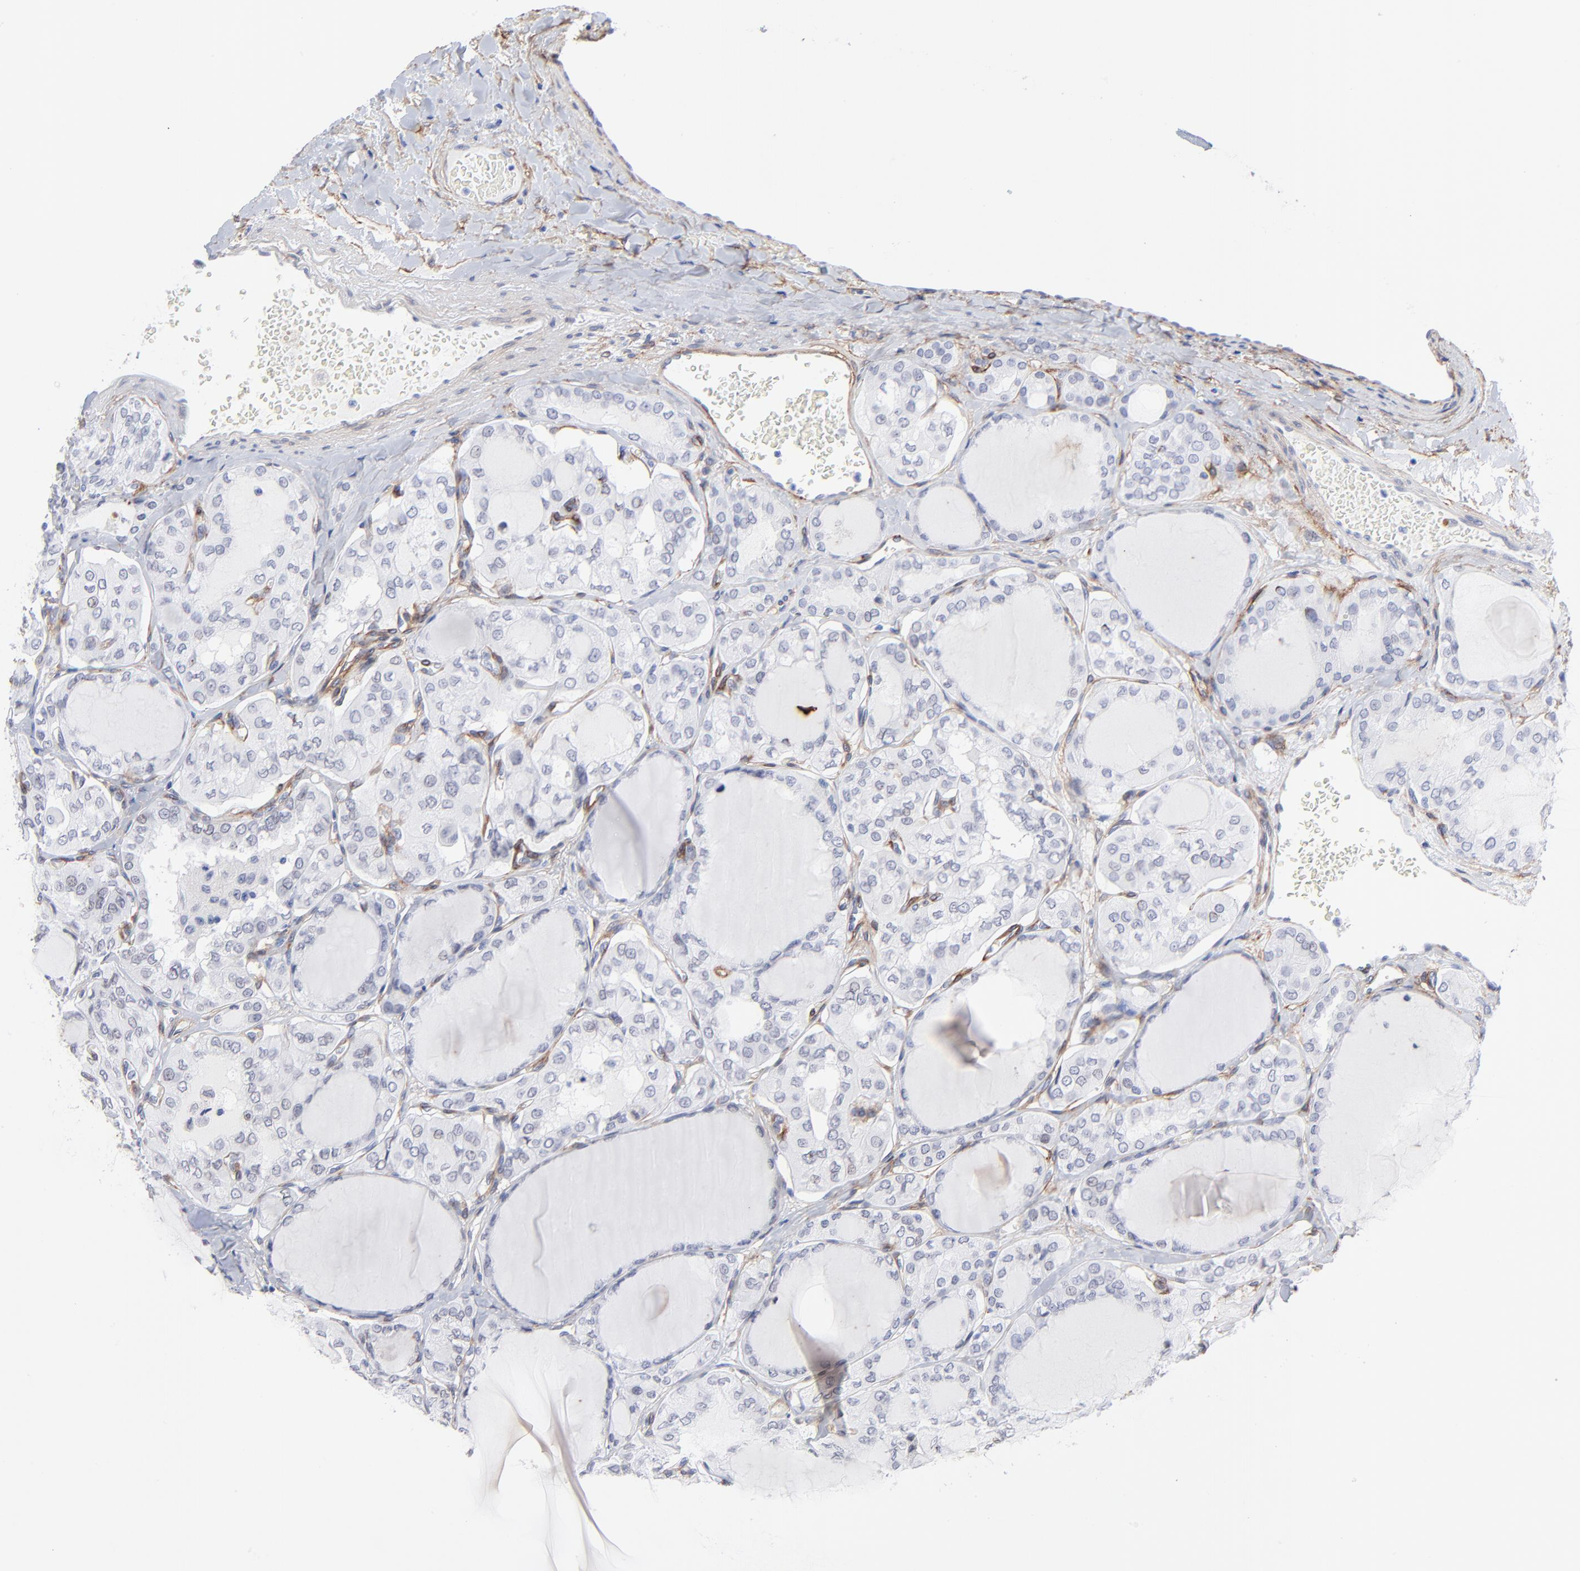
{"staining": {"intensity": "negative", "quantity": "none", "location": "none"}, "tissue": "thyroid cancer", "cell_type": "Tumor cells", "image_type": "cancer", "snomed": [{"axis": "morphology", "description": "Papillary adenocarcinoma, NOS"}, {"axis": "topography", "description": "Thyroid gland"}], "caption": "High power microscopy histopathology image of an immunohistochemistry histopathology image of thyroid papillary adenocarcinoma, revealing no significant staining in tumor cells.", "gene": "PDGFRB", "patient": {"sex": "male", "age": 20}}